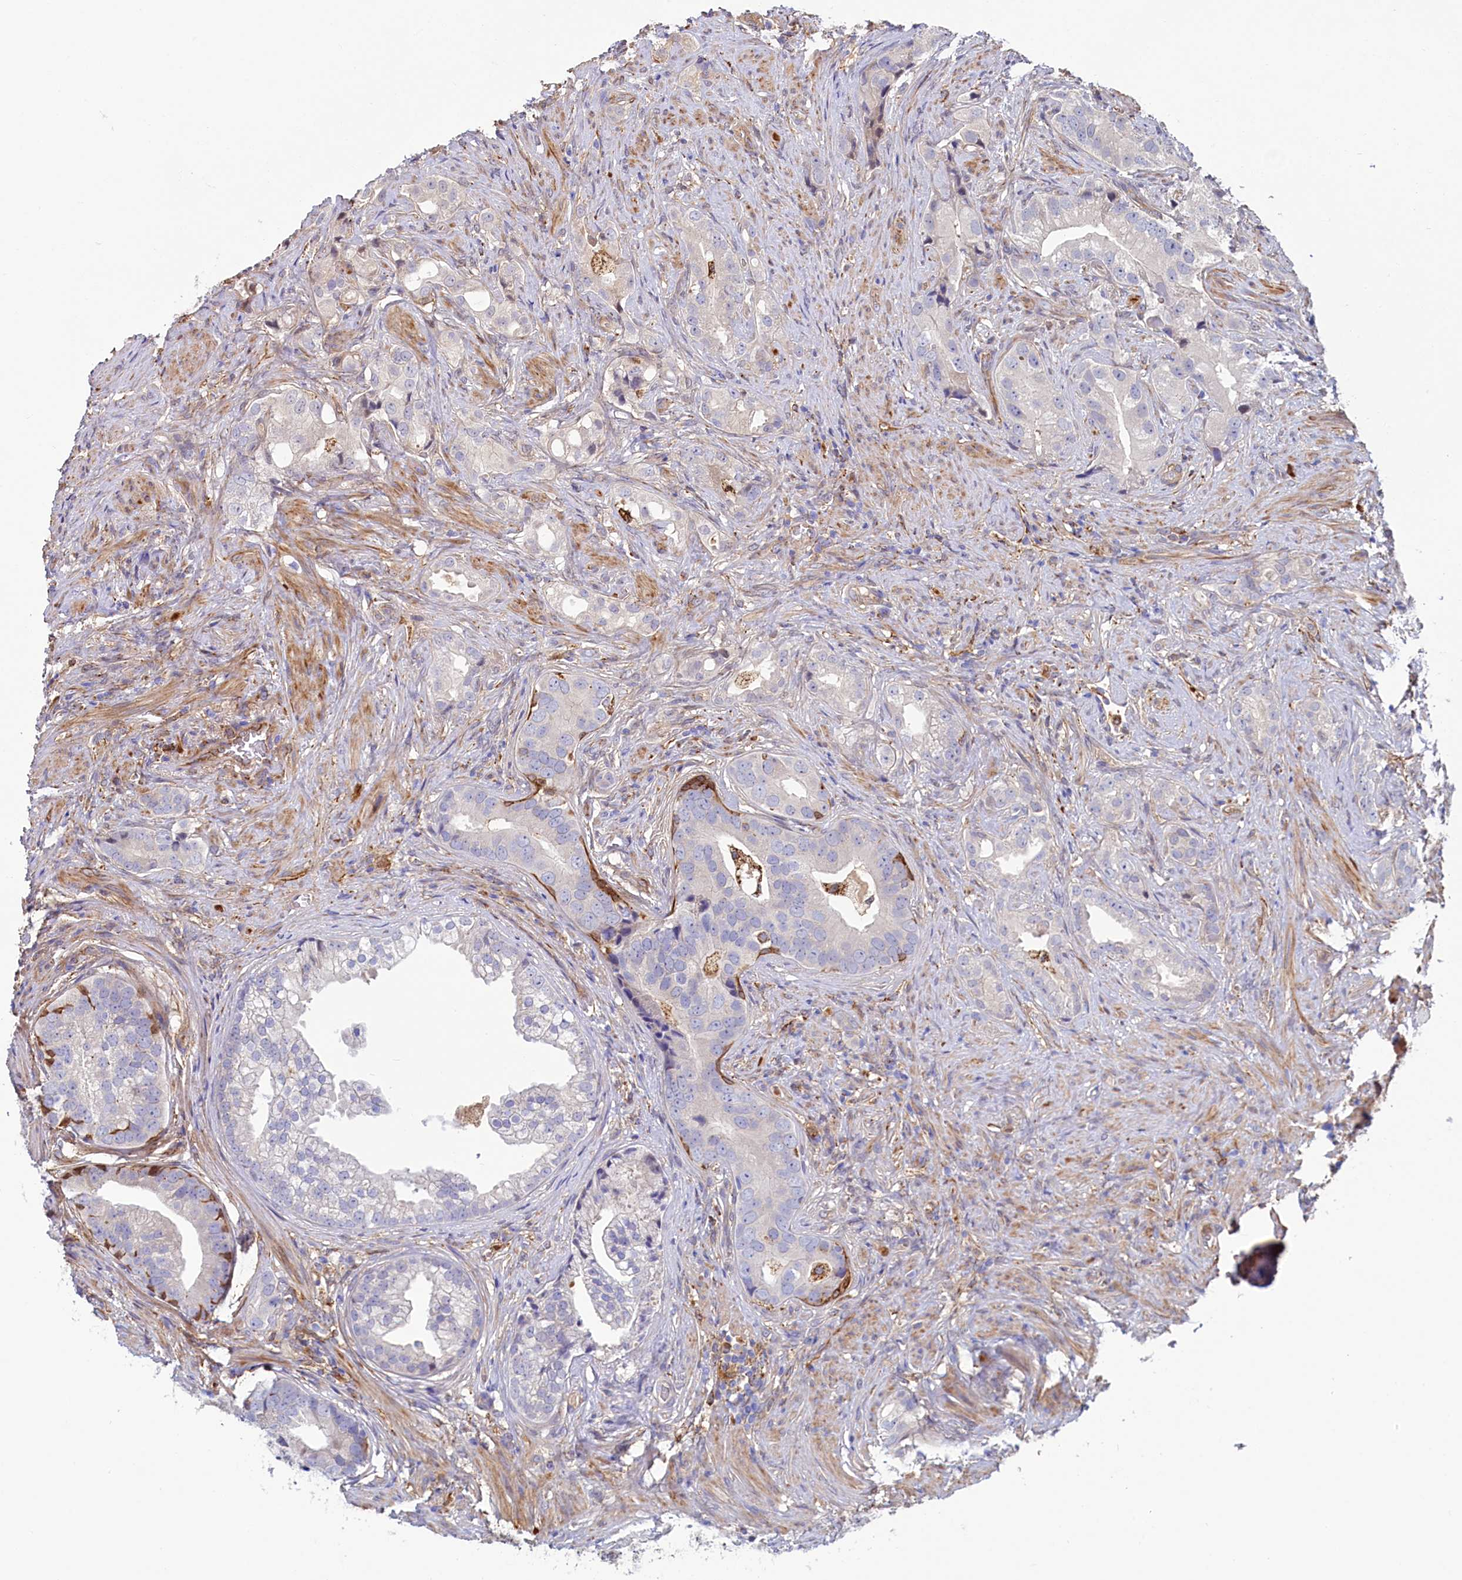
{"staining": {"intensity": "negative", "quantity": "none", "location": "none"}, "tissue": "prostate cancer", "cell_type": "Tumor cells", "image_type": "cancer", "snomed": [{"axis": "morphology", "description": "Adenocarcinoma, Low grade"}, {"axis": "topography", "description": "Prostate"}], "caption": "High power microscopy photomicrograph of an immunohistochemistry micrograph of low-grade adenocarcinoma (prostate), revealing no significant expression in tumor cells.", "gene": "ASTE1", "patient": {"sex": "male", "age": 71}}